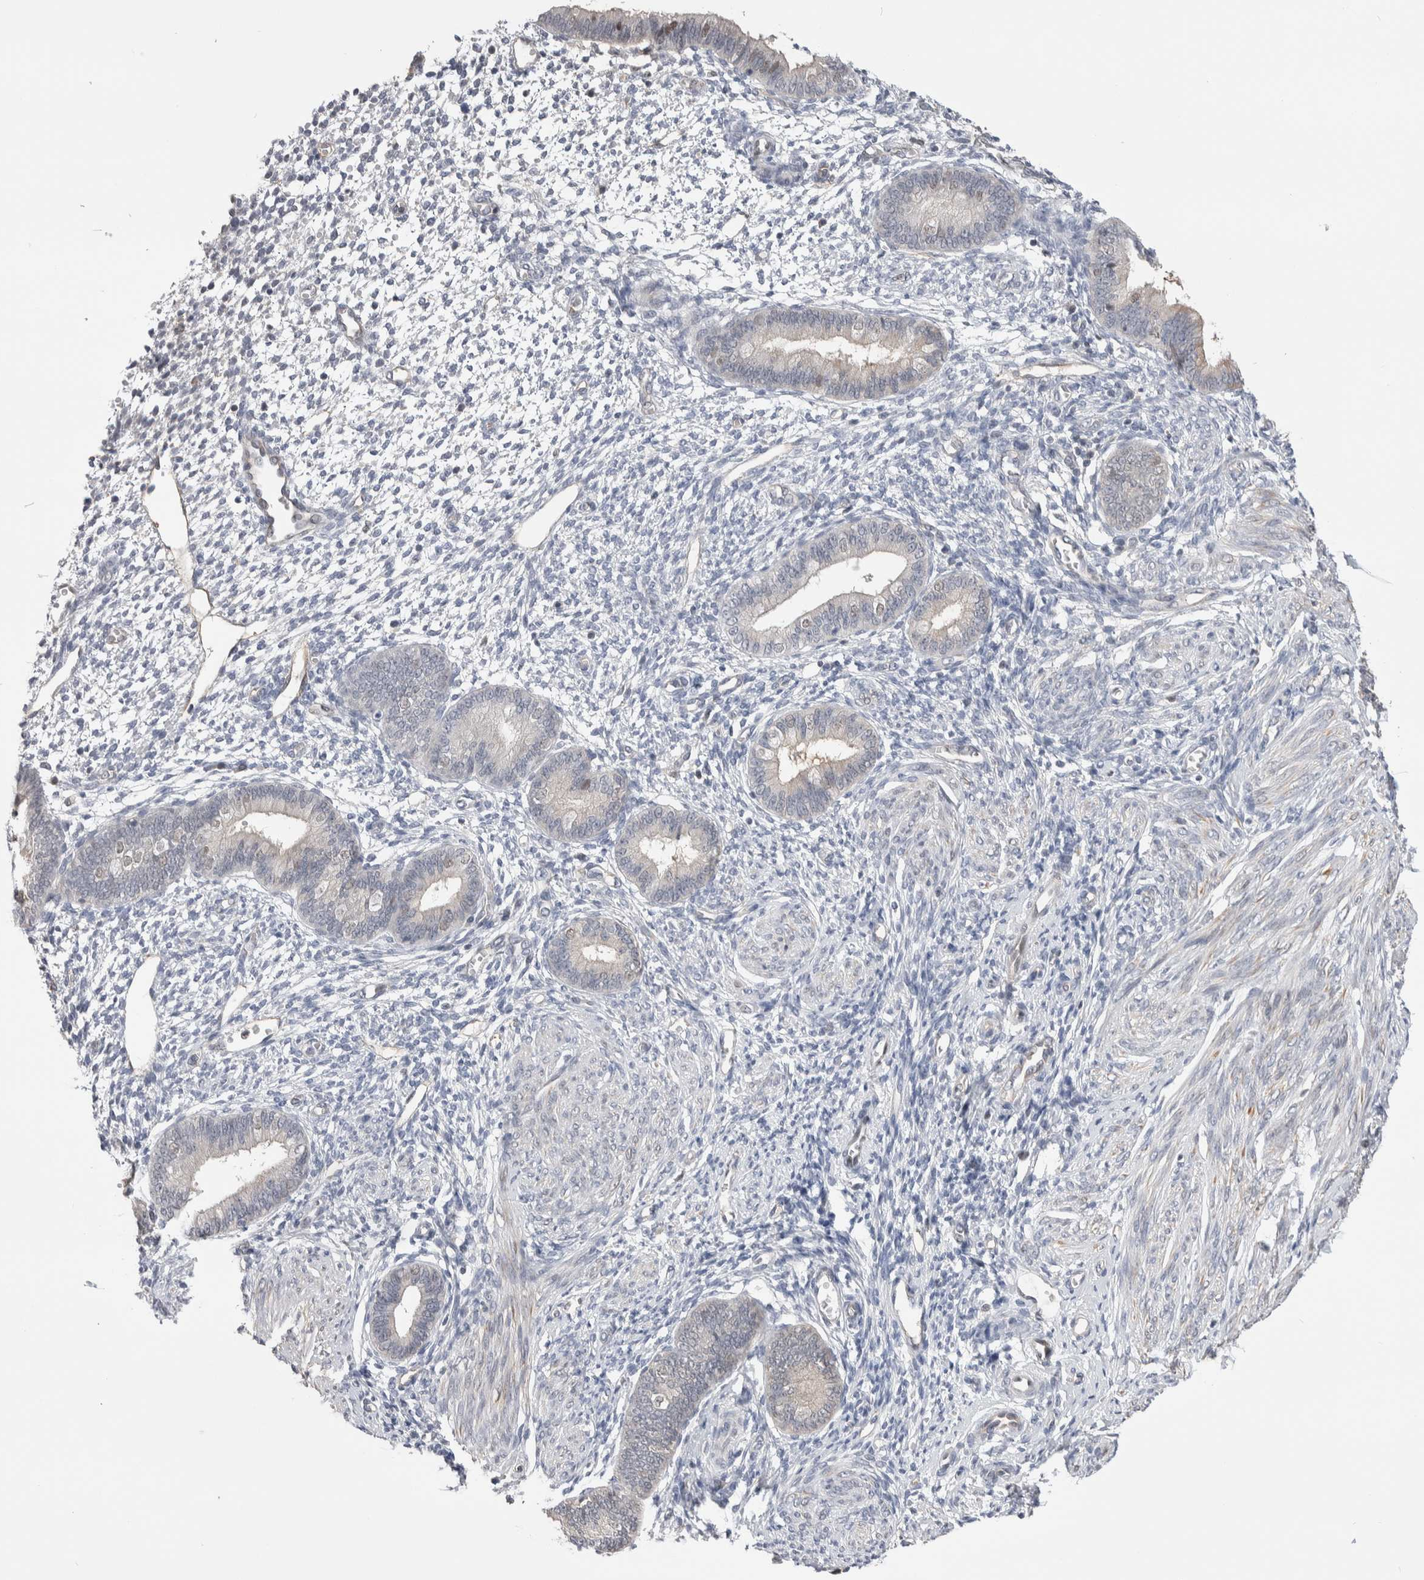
{"staining": {"intensity": "negative", "quantity": "none", "location": "none"}, "tissue": "endometrium", "cell_type": "Cells in endometrial stroma", "image_type": "normal", "snomed": [{"axis": "morphology", "description": "Normal tissue, NOS"}, {"axis": "topography", "description": "Endometrium"}], "caption": "Immunohistochemical staining of normal human endometrium displays no significant positivity in cells in endometrial stroma. (DAB IHC with hematoxylin counter stain).", "gene": "ZBTB49", "patient": {"sex": "female", "age": 46}}